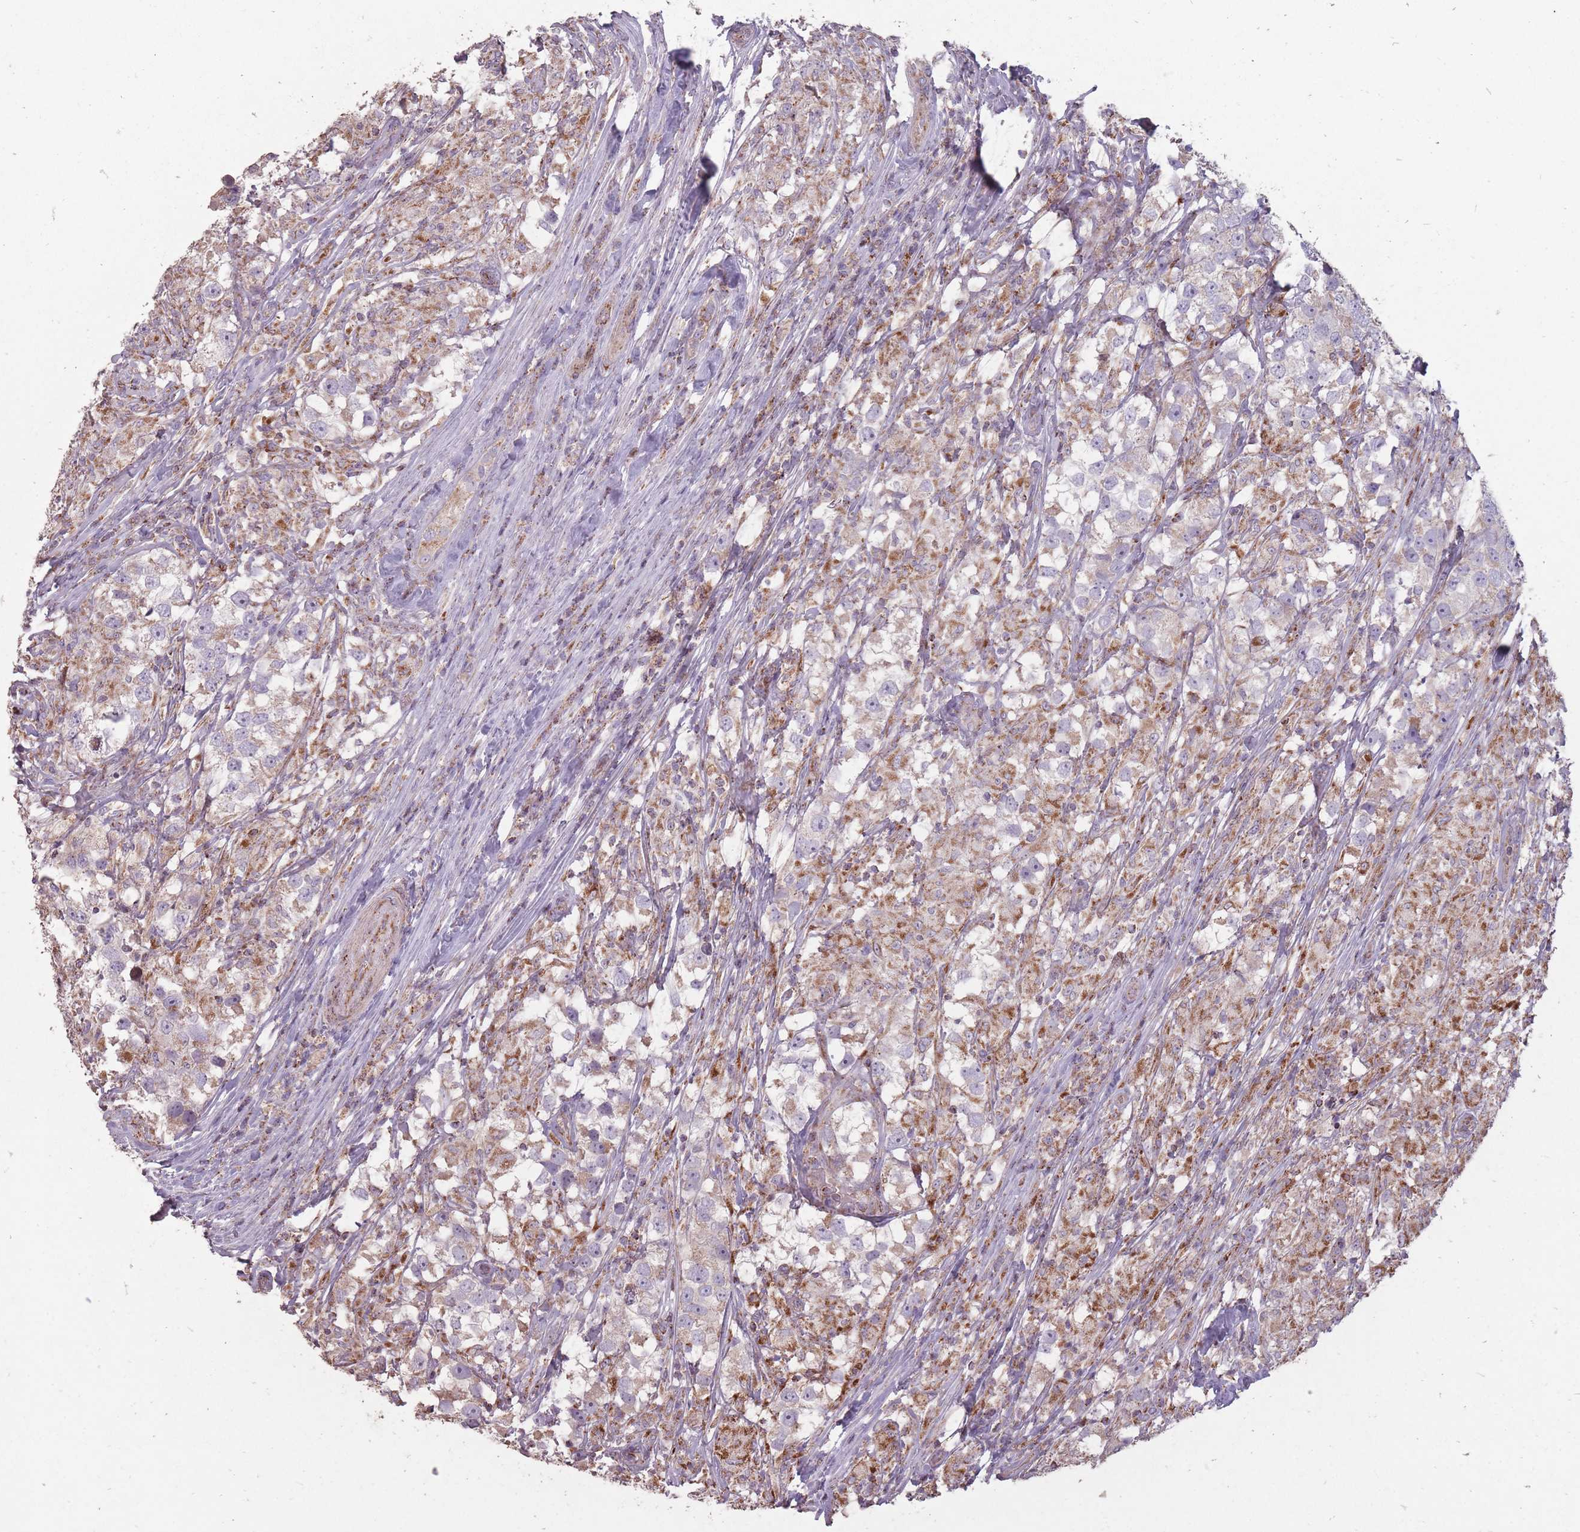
{"staining": {"intensity": "negative", "quantity": "none", "location": "none"}, "tissue": "testis cancer", "cell_type": "Tumor cells", "image_type": "cancer", "snomed": [{"axis": "morphology", "description": "Seminoma, NOS"}, {"axis": "topography", "description": "Testis"}], "caption": "Immunohistochemistry (IHC) of human testis seminoma shows no expression in tumor cells.", "gene": "CNOT8", "patient": {"sex": "male", "age": 46}}